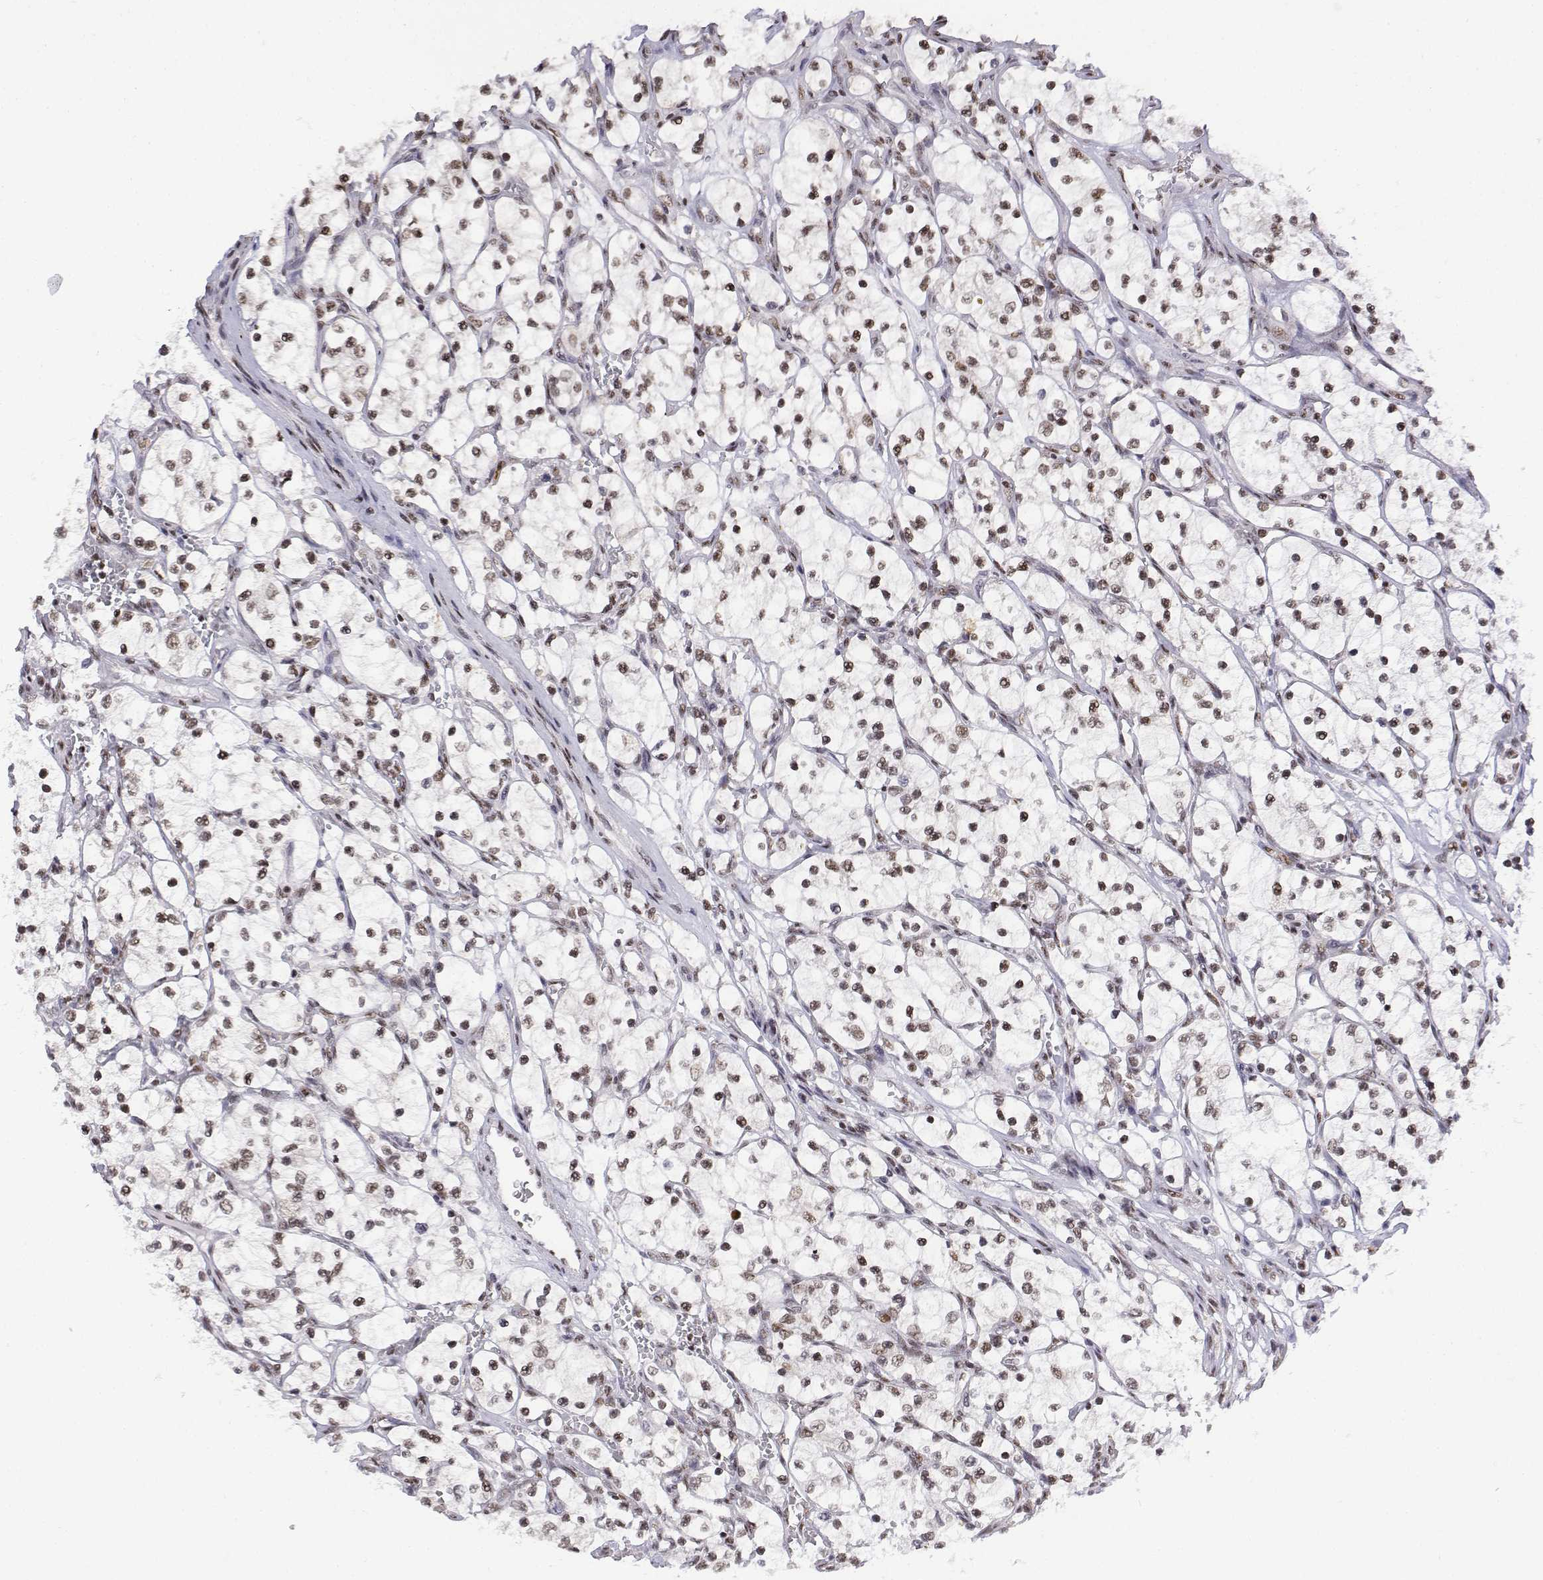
{"staining": {"intensity": "moderate", "quantity": ">75%", "location": "nuclear"}, "tissue": "renal cancer", "cell_type": "Tumor cells", "image_type": "cancer", "snomed": [{"axis": "morphology", "description": "Adenocarcinoma, NOS"}, {"axis": "topography", "description": "Kidney"}], "caption": "Immunohistochemical staining of renal cancer (adenocarcinoma) shows medium levels of moderate nuclear expression in about >75% of tumor cells. (DAB (3,3'-diaminobenzidine) IHC, brown staining for protein, blue staining for nuclei).", "gene": "SETD1A", "patient": {"sex": "female", "age": 69}}